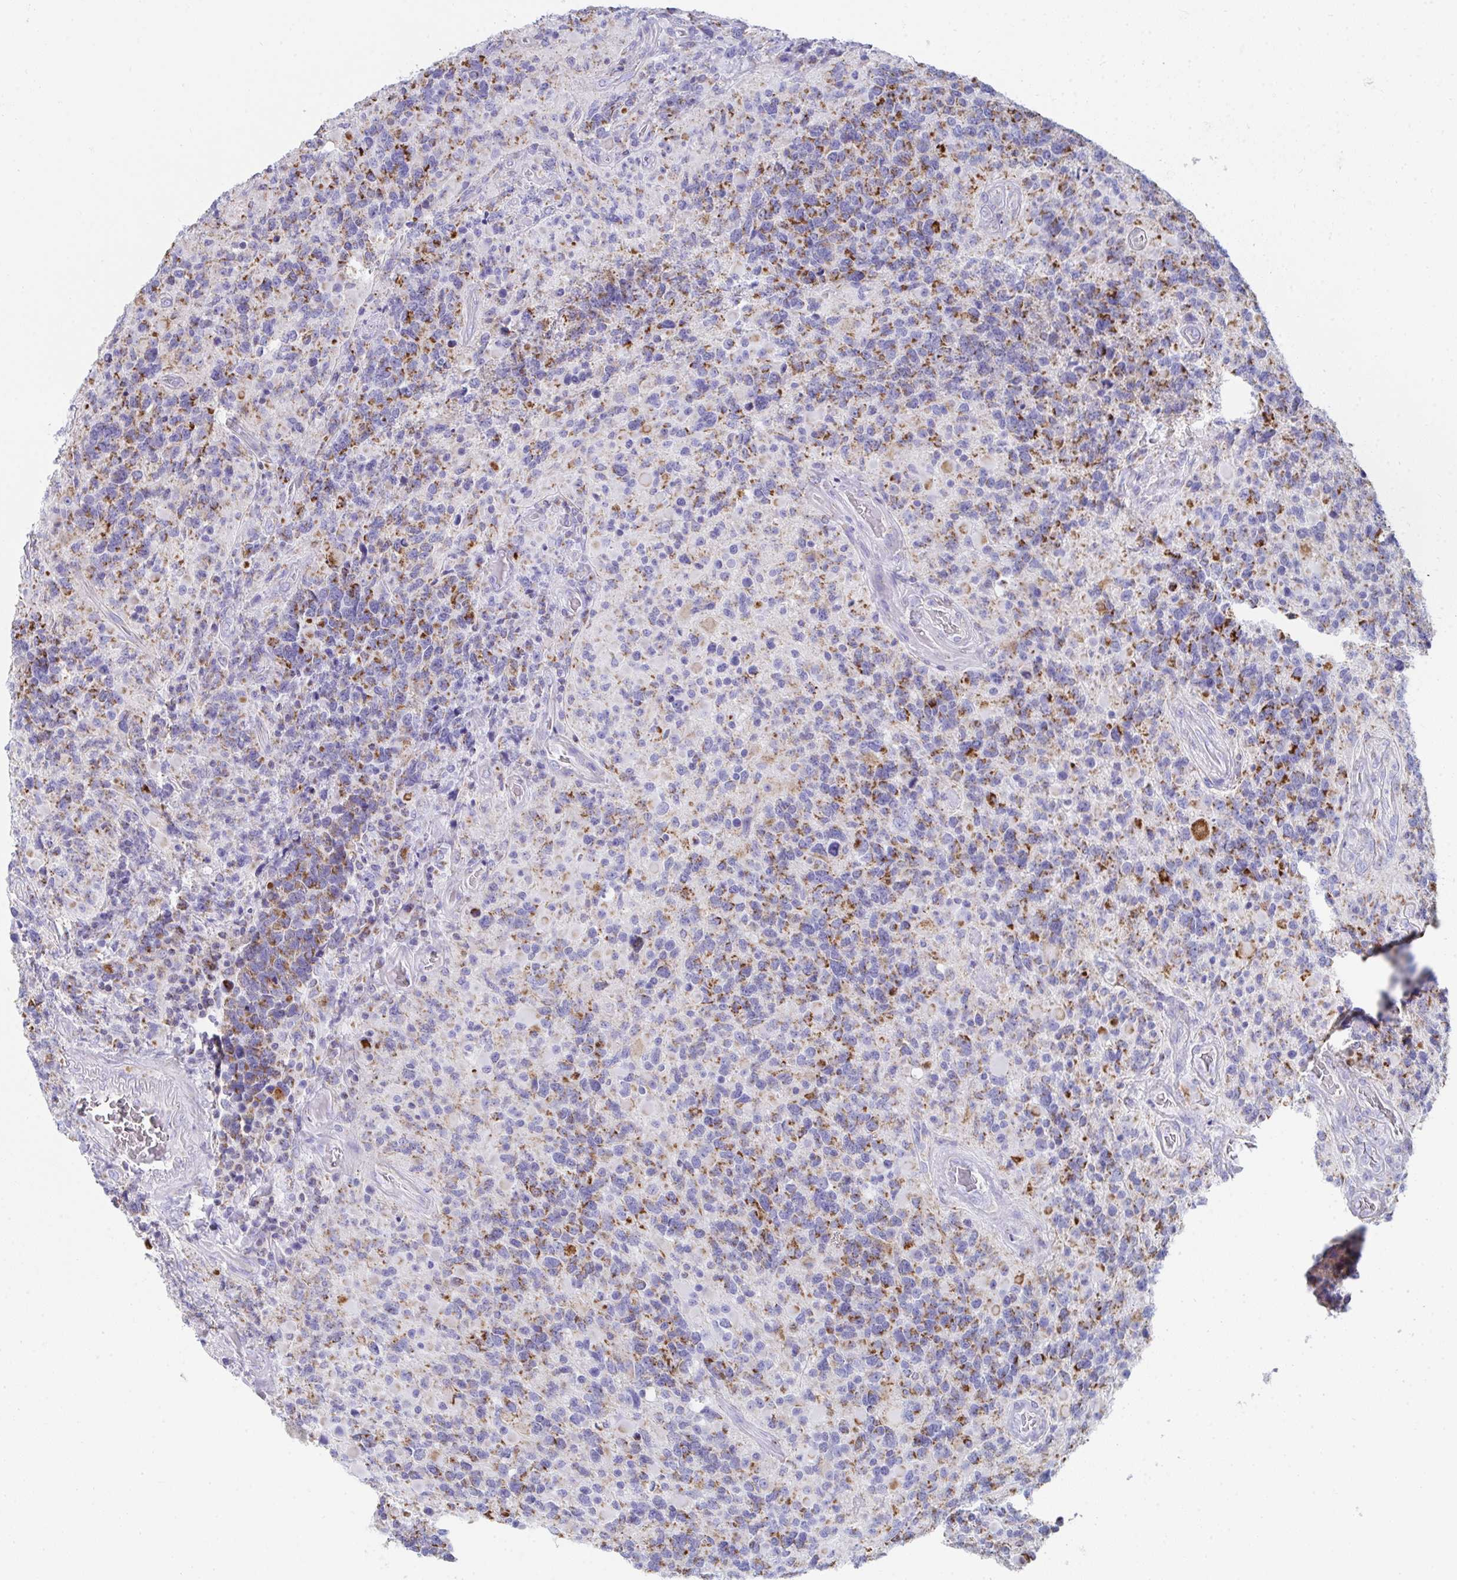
{"staining": {"intensity": "moderate", "quantity": "25%-75%", "location": "cytoplasmic/membranous"}, "tissue": "glioma", "cell_type": "Tumor cells", "image_type": "cancer", "snomed": [{"axis": "morphology", "description": "Glioma, malignant, High grade"}, {"axis": "topography", "description": "Brain"}], "caption": "This is a photomicrograph of immunohistochemistry (IHC) staining of glioma, which shows moderate positivity in the cytoplasmic/membranous of tumor cells.", "gene": "AIFM1", "patient": {"sex": "female", "age": 40}}